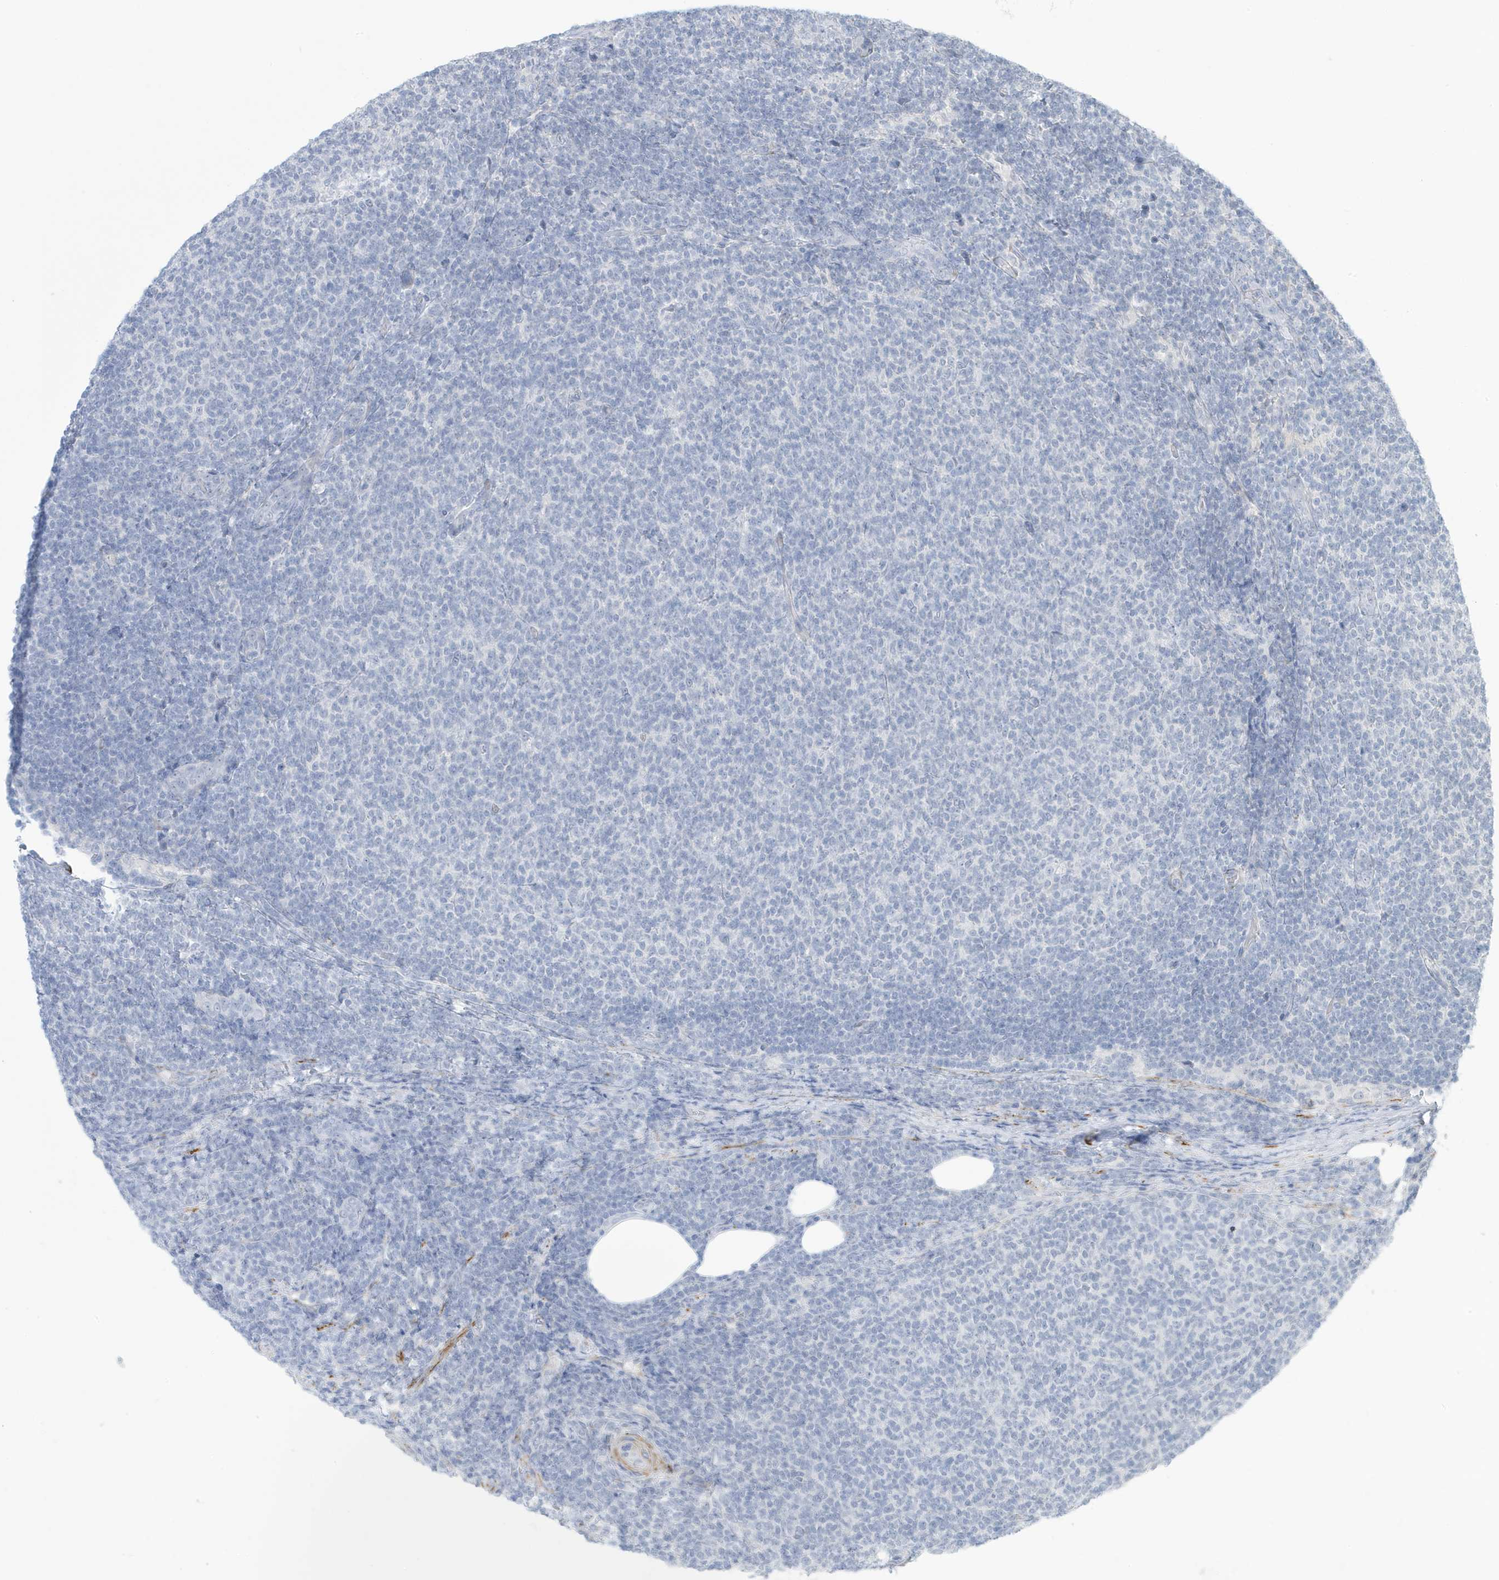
{"staining": {"intensity": "negative", "quantity": "none", "location": "none"}, "tissue": "lymphoma", "cell_type": "Tumor cells", "image_type": "cancer", "snomed": [{"axis": "morphology", "description": "Malignant lymphoma, non-Hodgkin's type, Low grade"}, {"axis": "topography", "description": "Lymph node"}], "caption": "Tumor cells show no significant protein positivity in lymphoma.", "gene": "PERM1", "patient": {"sex": "male", "age": 66}}